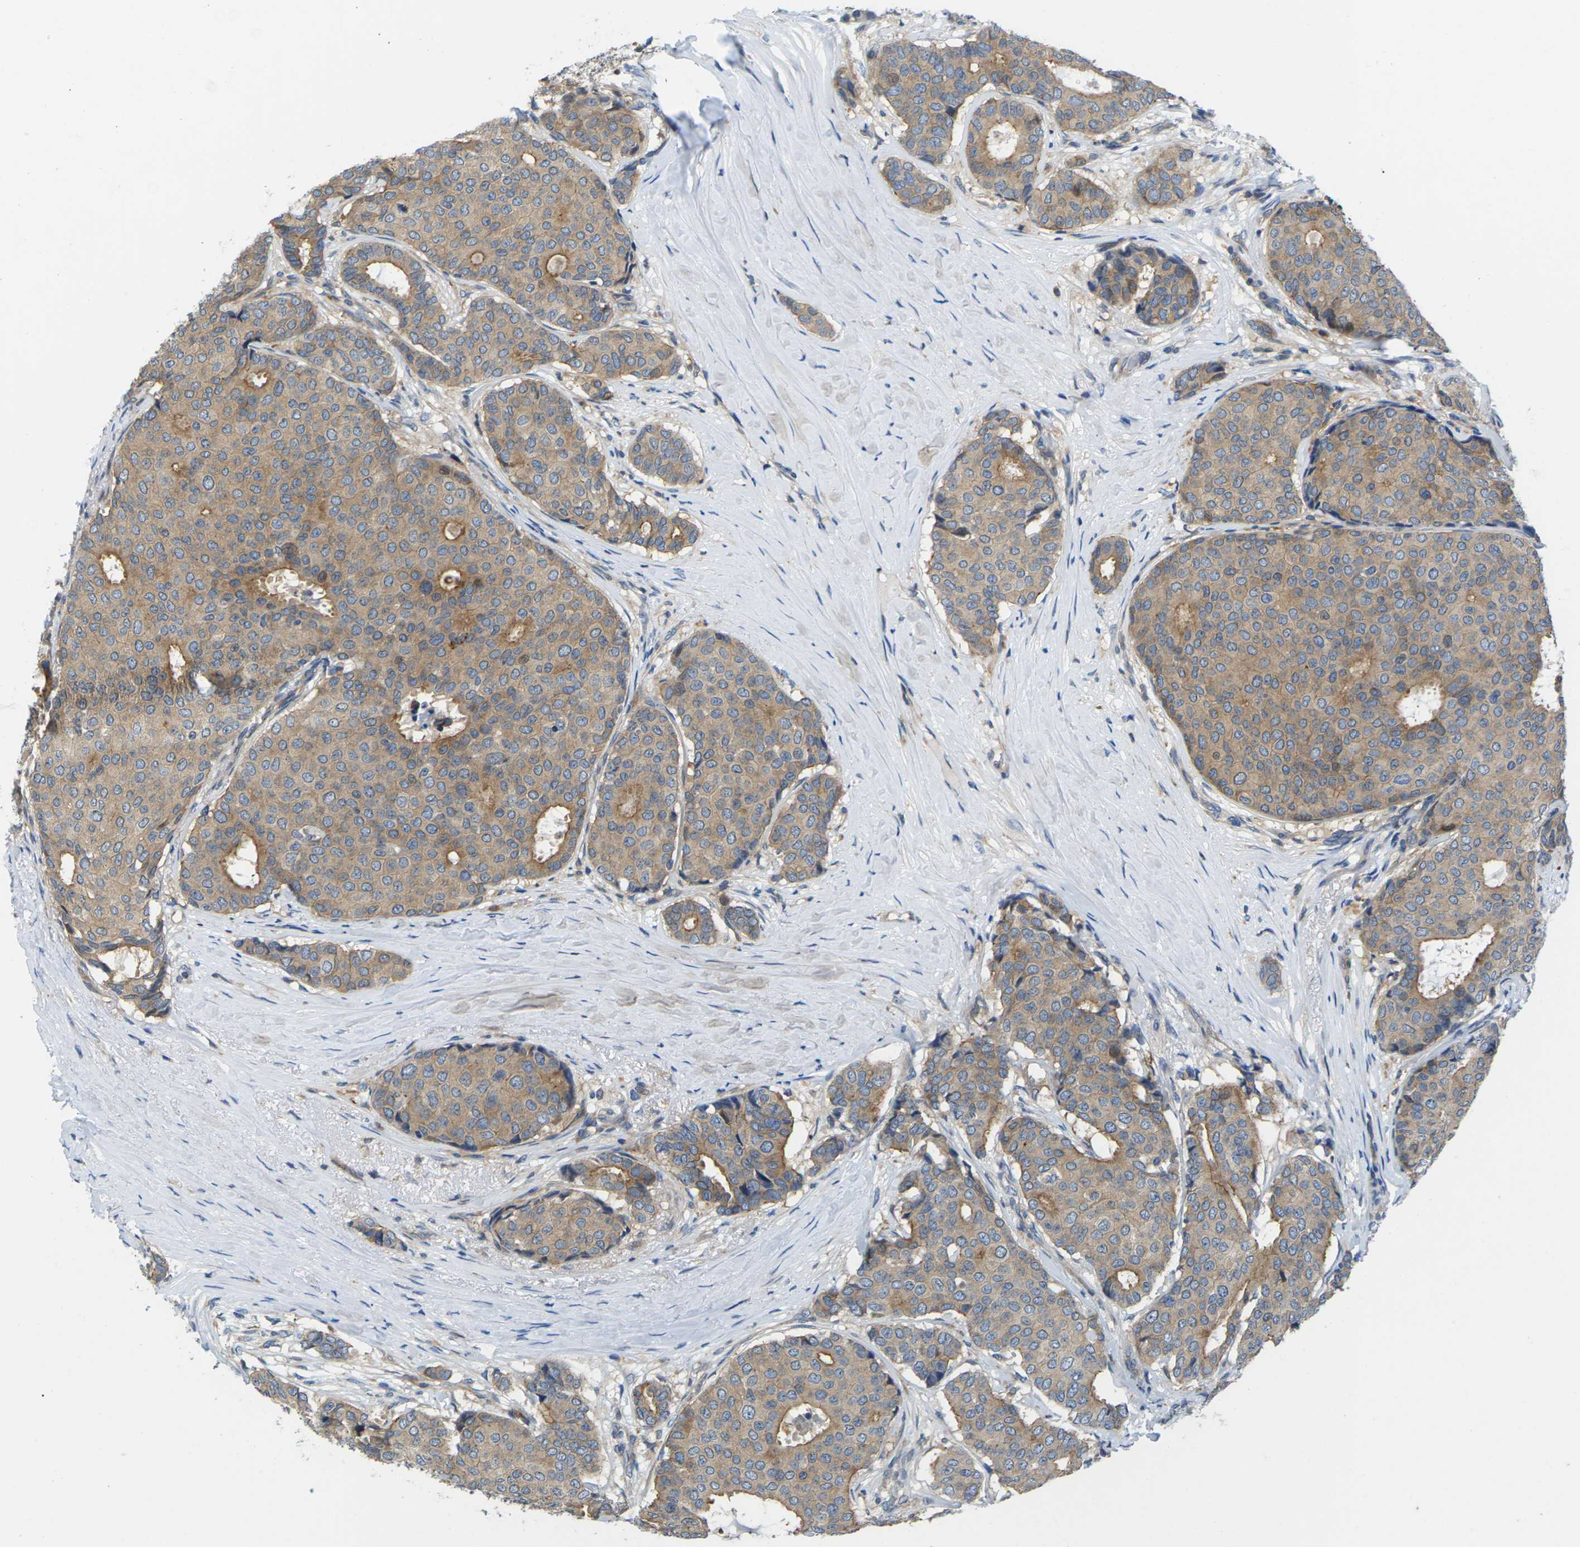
{"staining": {"intensity": "moderate", "quantity": ">75%", "location": "cytoplasmic/membranous"}, "tissue": "breast cancer", "cell_type": "Tumor cells", "image_type": "cancer", "snomed": [{"axis": "morphology", "description": "Duct carcinoma"}, {"axis": "topography", "description": "Breast"}], "caption": "Immunohistochemical staining of breast infiltrating ductal carcinoma shows medium levels of moderate cytoplasmic/membranous expression in approximately >75% of tumor cells.", "gene": "SCNN1A", "patient": {"sex": "female", "age": 75}}